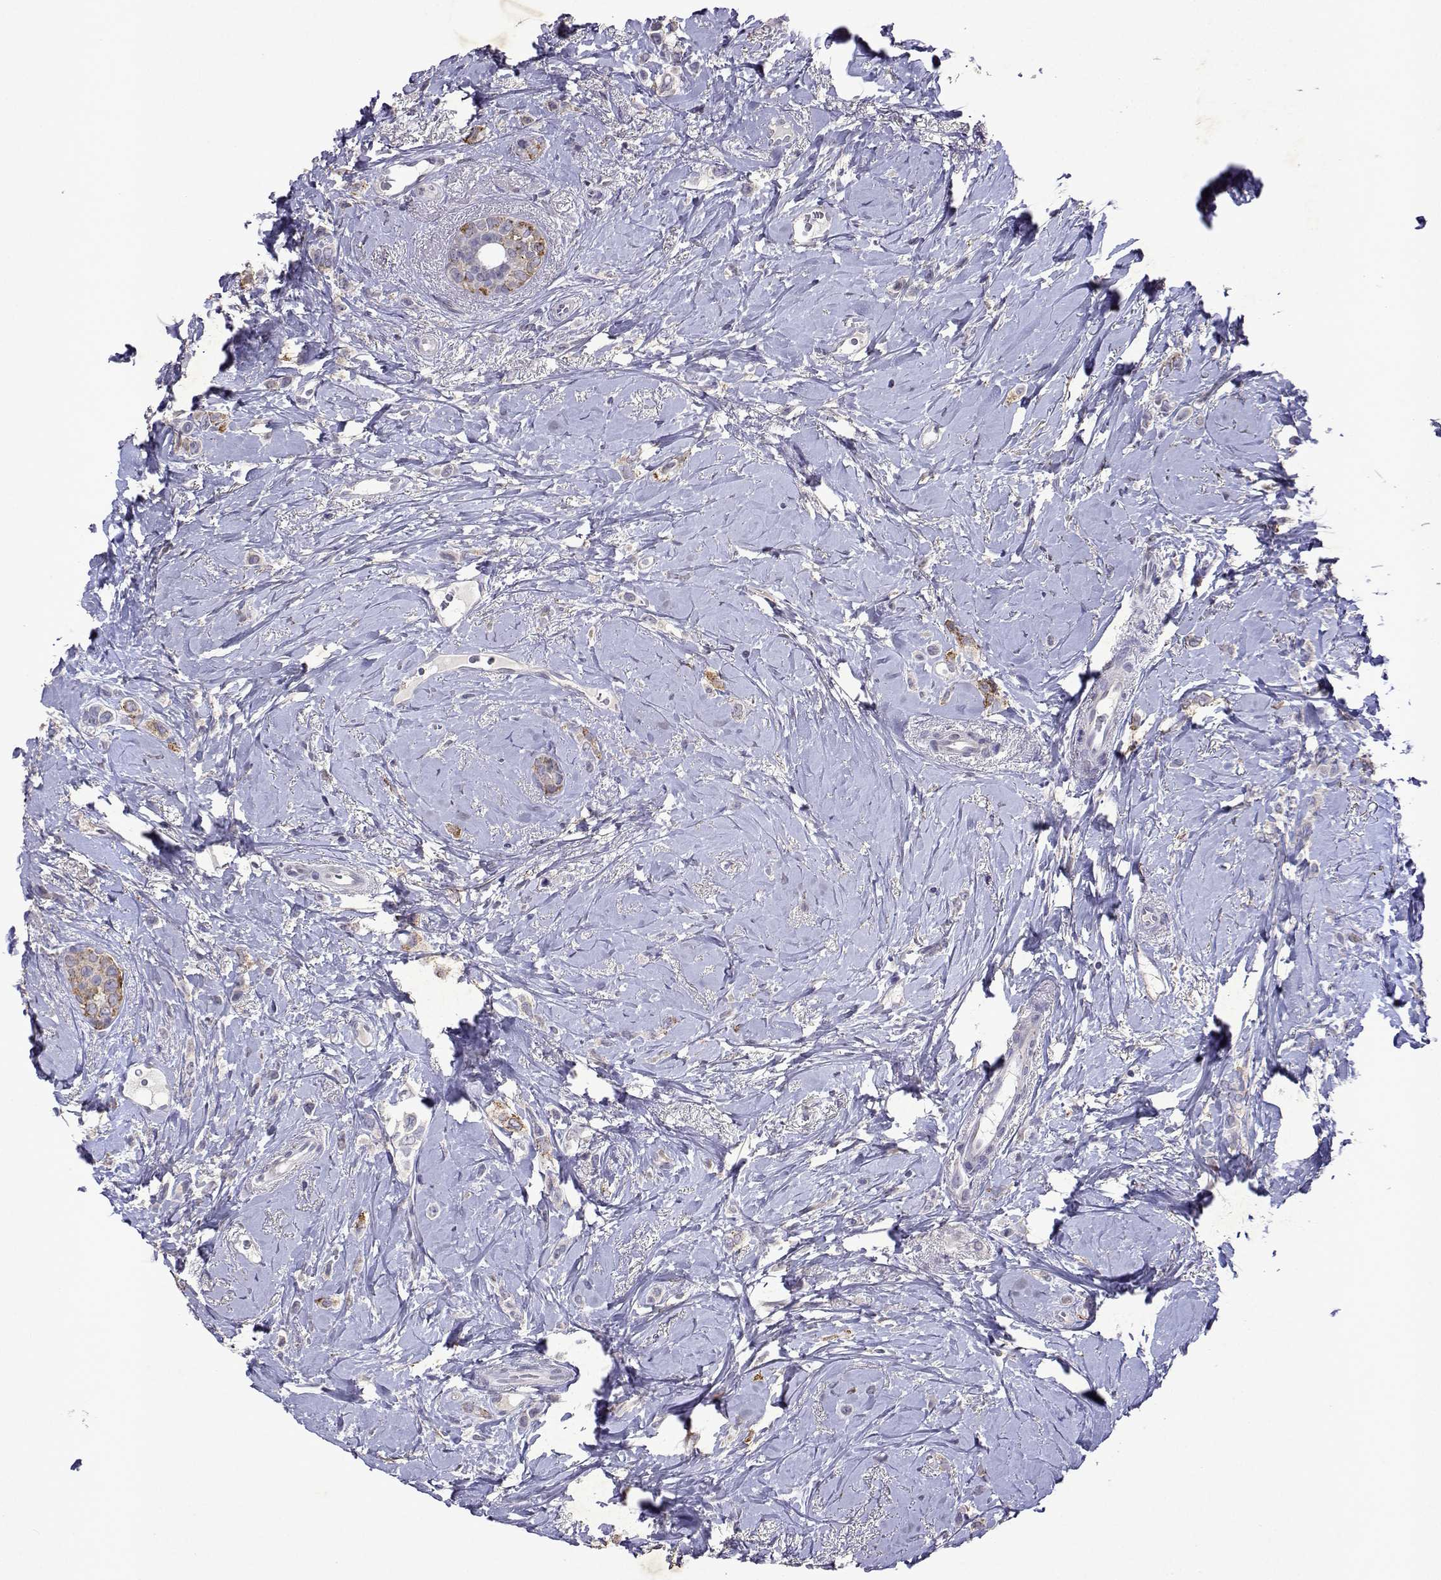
{"staining": {"intensity": "weak", "quantity": "<25%", "location": "cytoplasmic/membranous"}, "tissue": "breast cancer", "cell_type": "Tumor cells", "image_type": "cancer", "snomed": [{"axis": "morphology", "description": "Lobular carcinoma"}, {"axis": "topography", "description": "Breast"}], "caption": "Tumor cells are negative for protein expression in human breast cancer (lobular carcinoma). (DAB immunohistochemistry (IHC) with hematoxylin counter stain).", "gene": "DUSP28", "patient": {"sex": "female", "age": 66}}